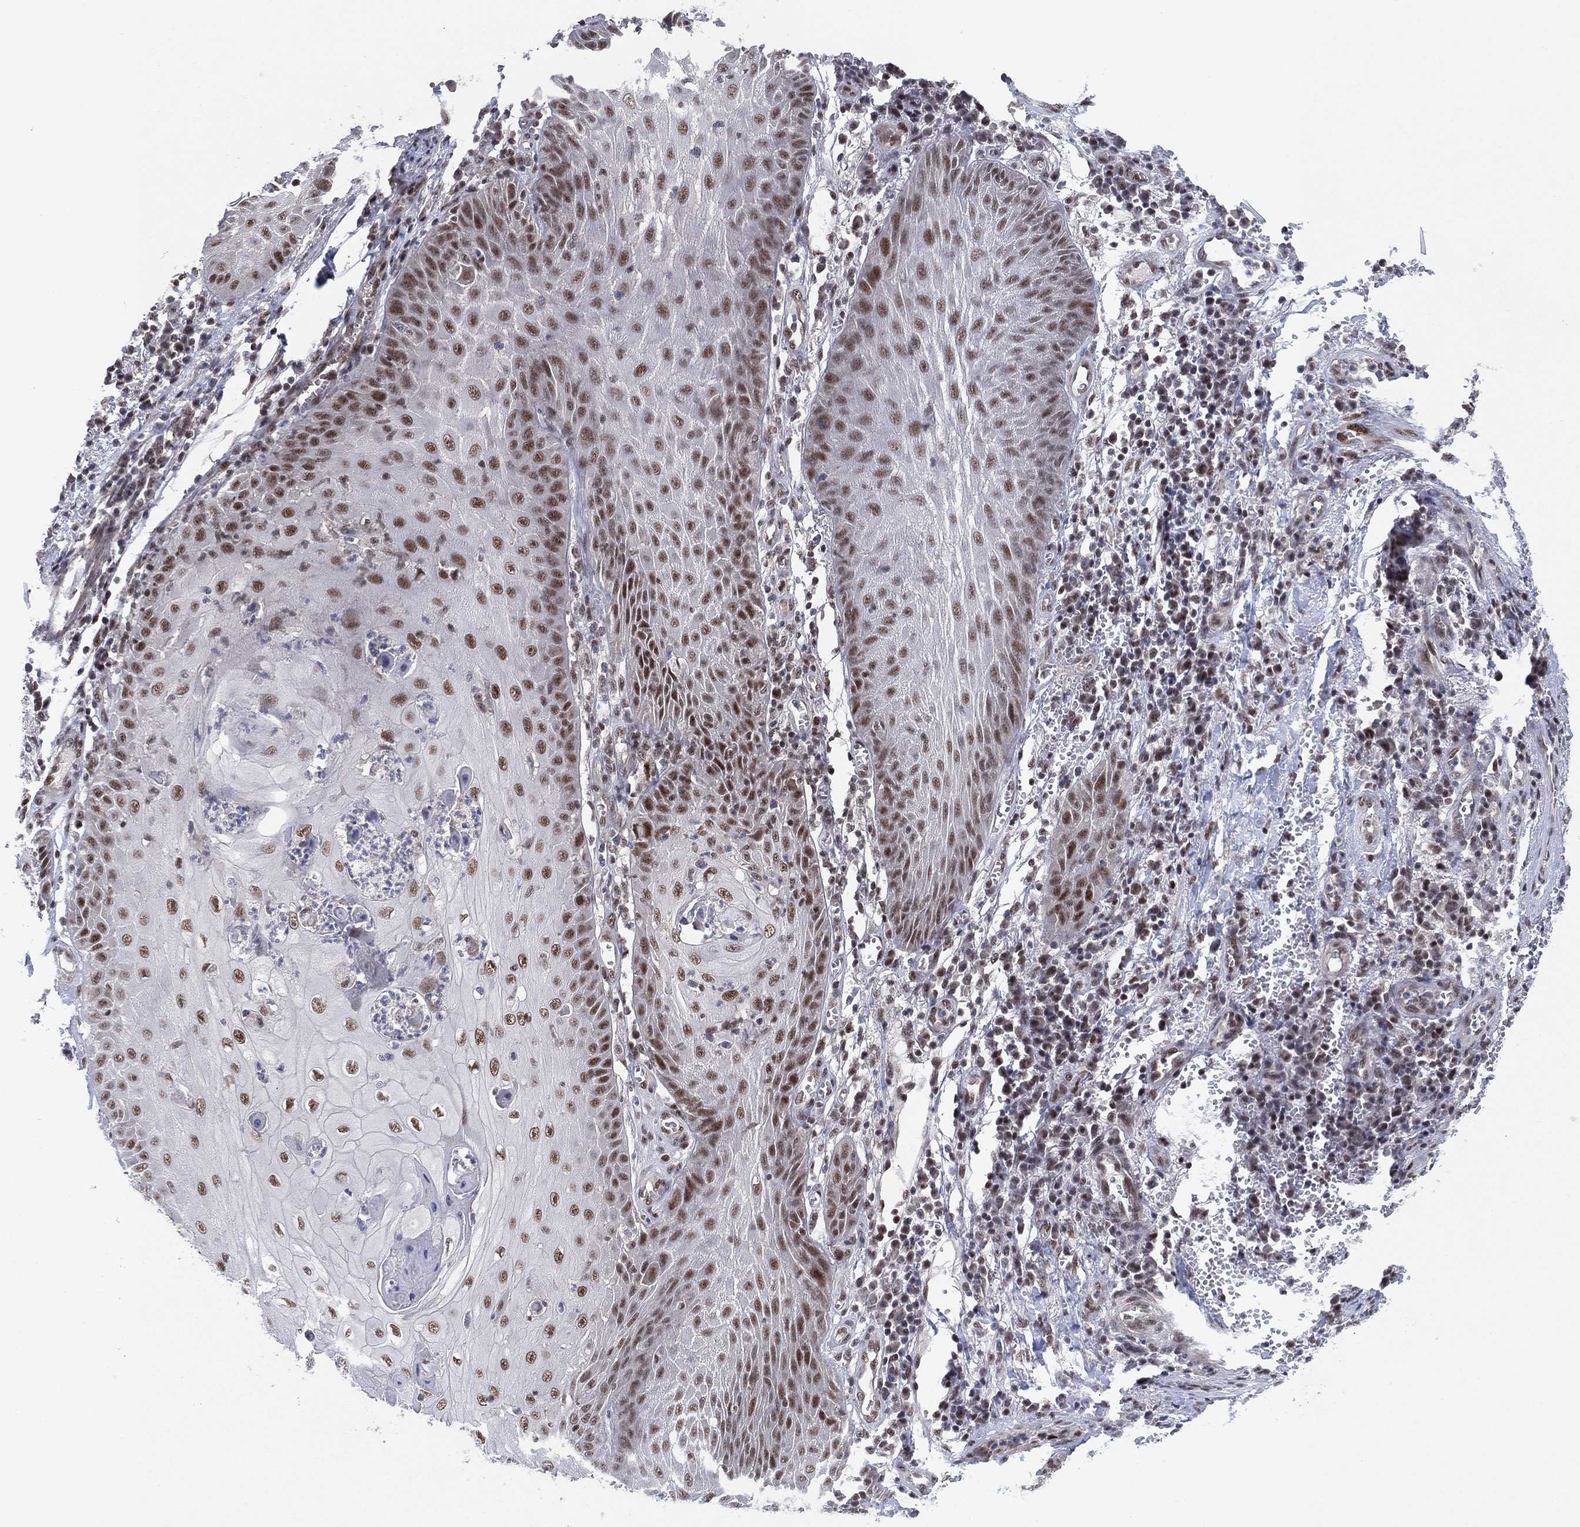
{"staining": {"intensity": "moderate", "quantity": "25%-75%", "location": "nuclear"}, "tissue": "skin cancer", "cell_type": "Tumor cells", "image_type": "cancer", "snomed": [{"axis": "morphology", "description": "Squamous cell carcinoma, NOS"}, {"axis": "topography", "description": "Skin"}], "caption": "Tumor cells demonstrate moderate nuclear expression in approximately 25%-75% of cells in skin cancer (squamous cell carcinoma).", "gene": "DGCR8", "patient": {"sex": "male", "age": 70}}